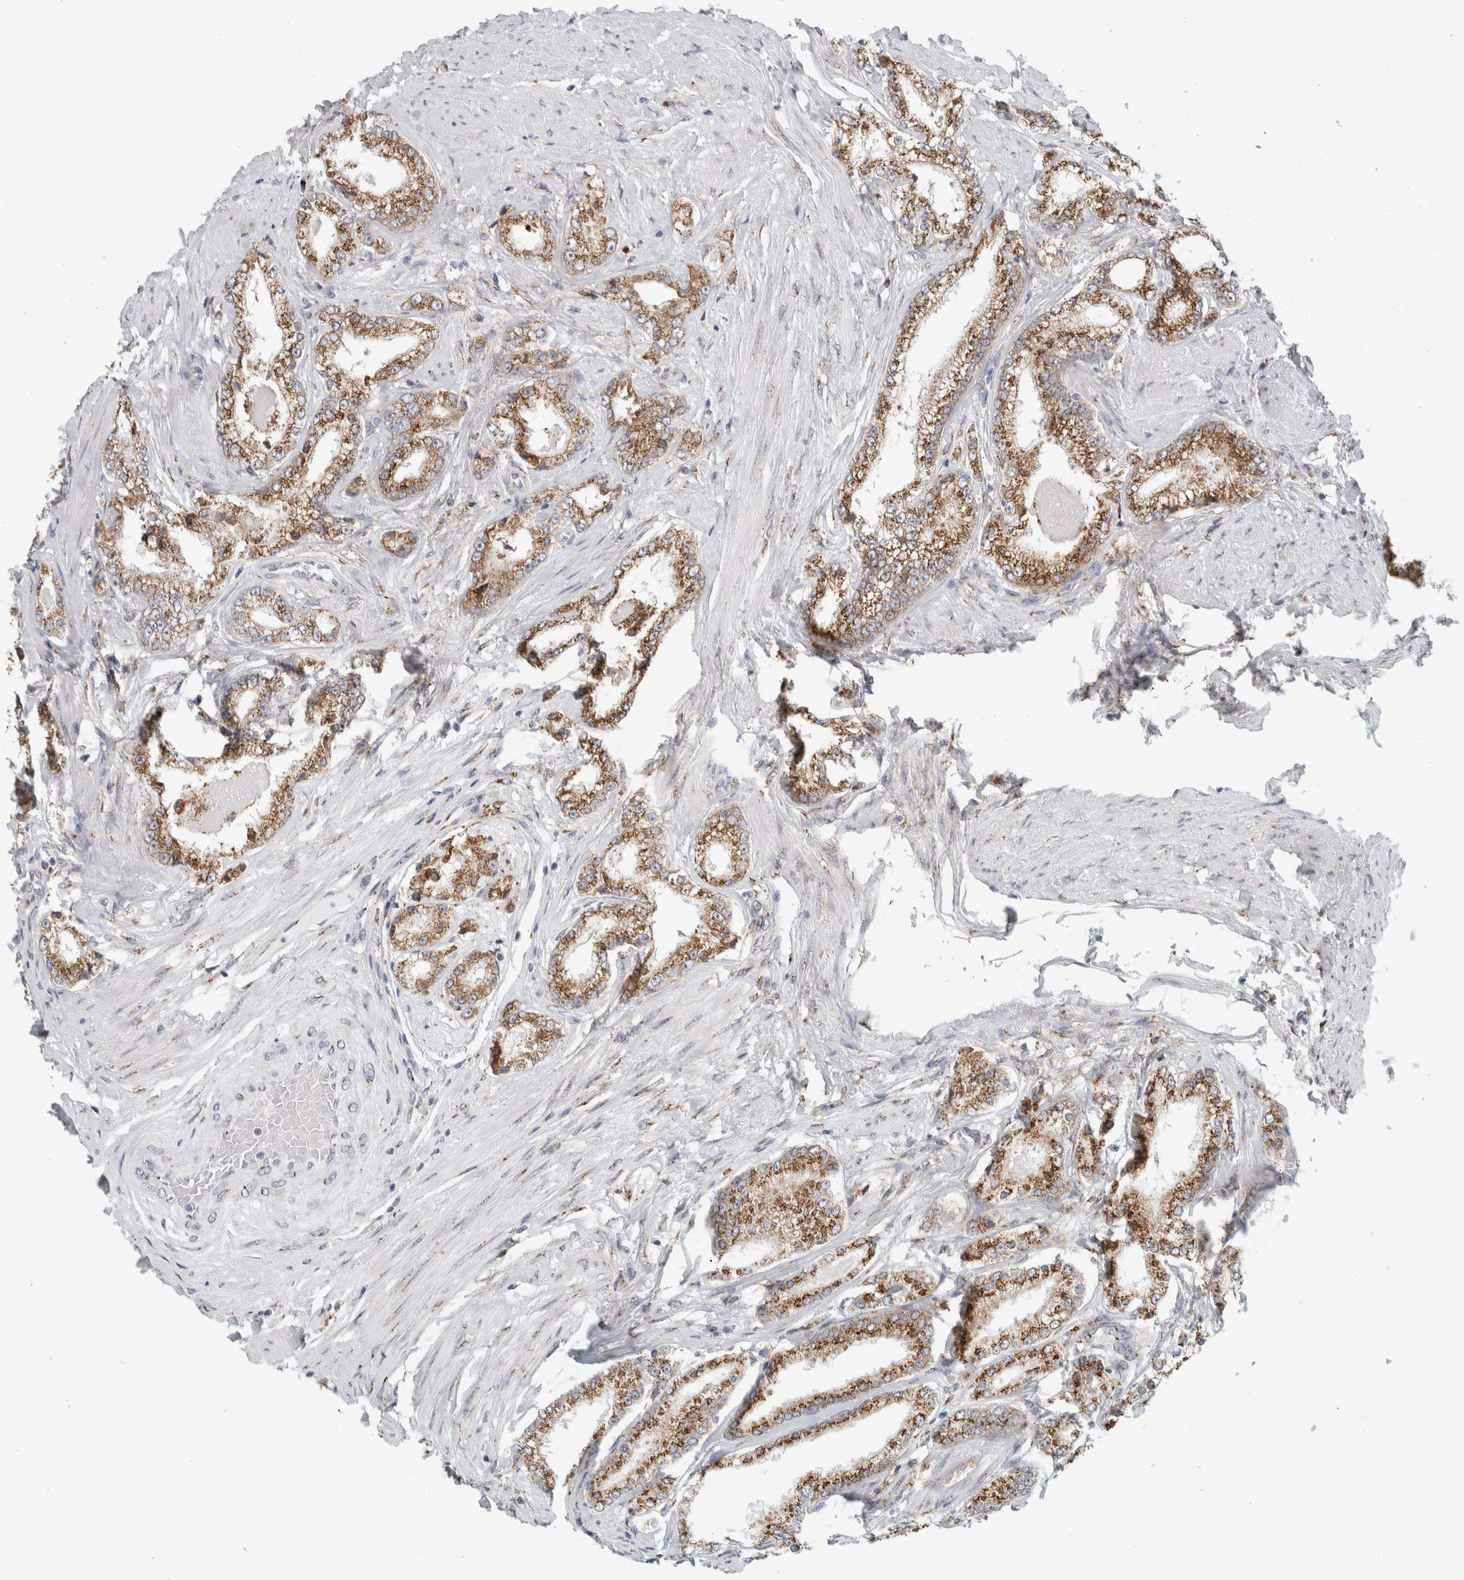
{"staining": {"intensity": "moderate", "quantity": ">75%", "location": "cytoplasmic/membranous"}, "tissue": "prostate cancer", "cell_type": "Tumor cells", "image_type": "cancer", "snomed": [{"axis": "morphology", "description": "Adenocarcinoma, Low grade"}, {"axis": "topography", "description": "Prostate"}], "caption": "Moderate cytoplasmic/membranous staining is identified in approximately >75% of tumor cells in prostate adenocarcinoma (low-grade).", "gene": "MCFD2", "patient": {"sex": "male", "age": 63}}